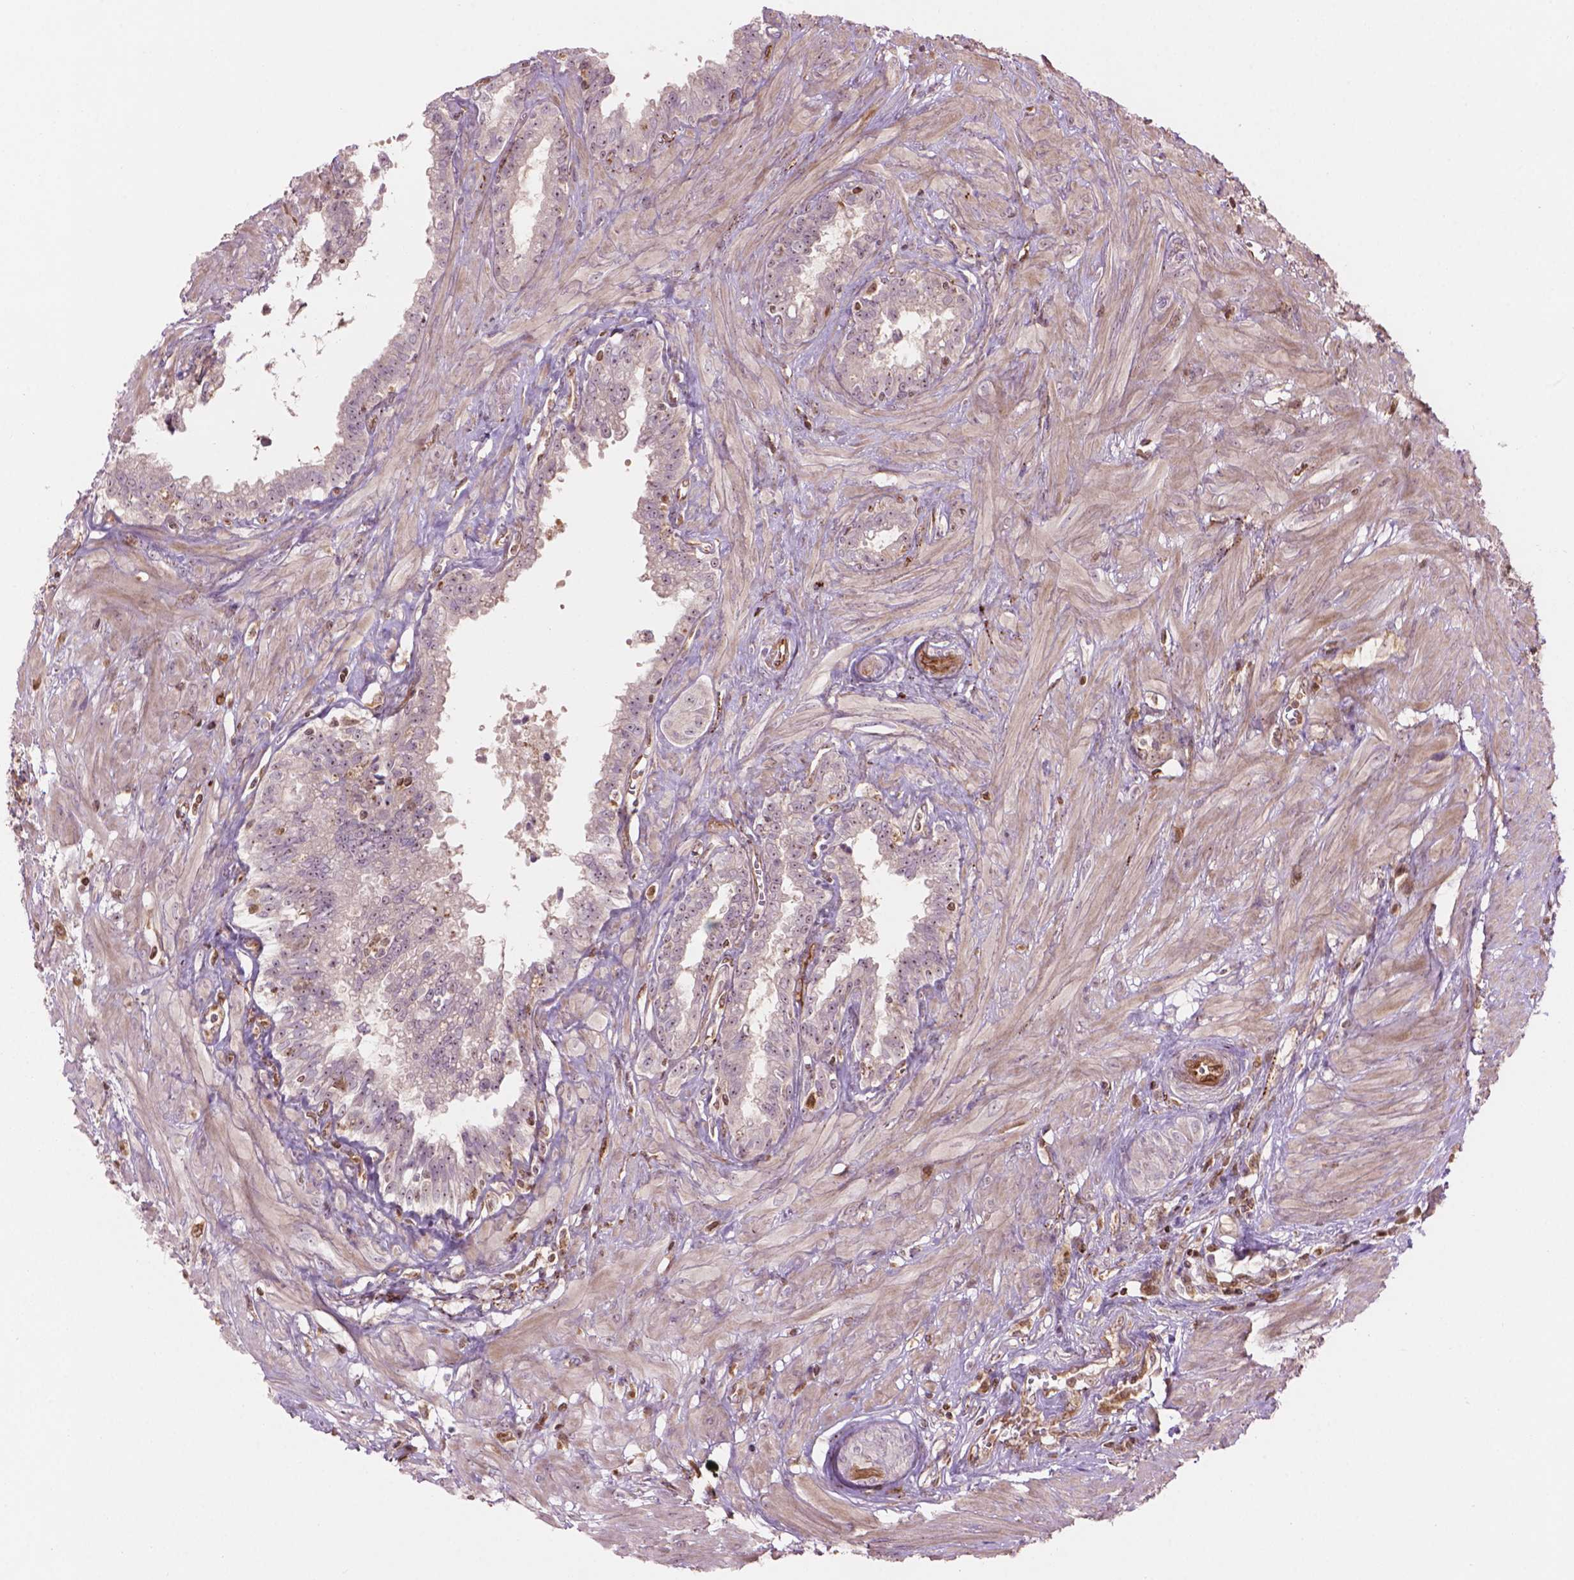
{"staining": {"intensity": "weak", "quantity": "<25%", "location": "nuclear"}, "tissue": "seminal vesicle", "cell_type": "Glandular cells", "image_type": "normal", "snomed": [{"axis": "morphology", "description": "Normal tissue, NOS"}, {"axis": "morphology", "description": "Urothelial carcinoma, NOS"}, {"axis": "topography", "description": "Urinary bladder"}, {"axis": "topography", "description": "Seminal veicle"}], "caption": "The IHC micrograph has no significant positivity in glandular cells of seminal vesicle.", "gene": "SMC2", "patient": {"sex": "male", "age": 76}}